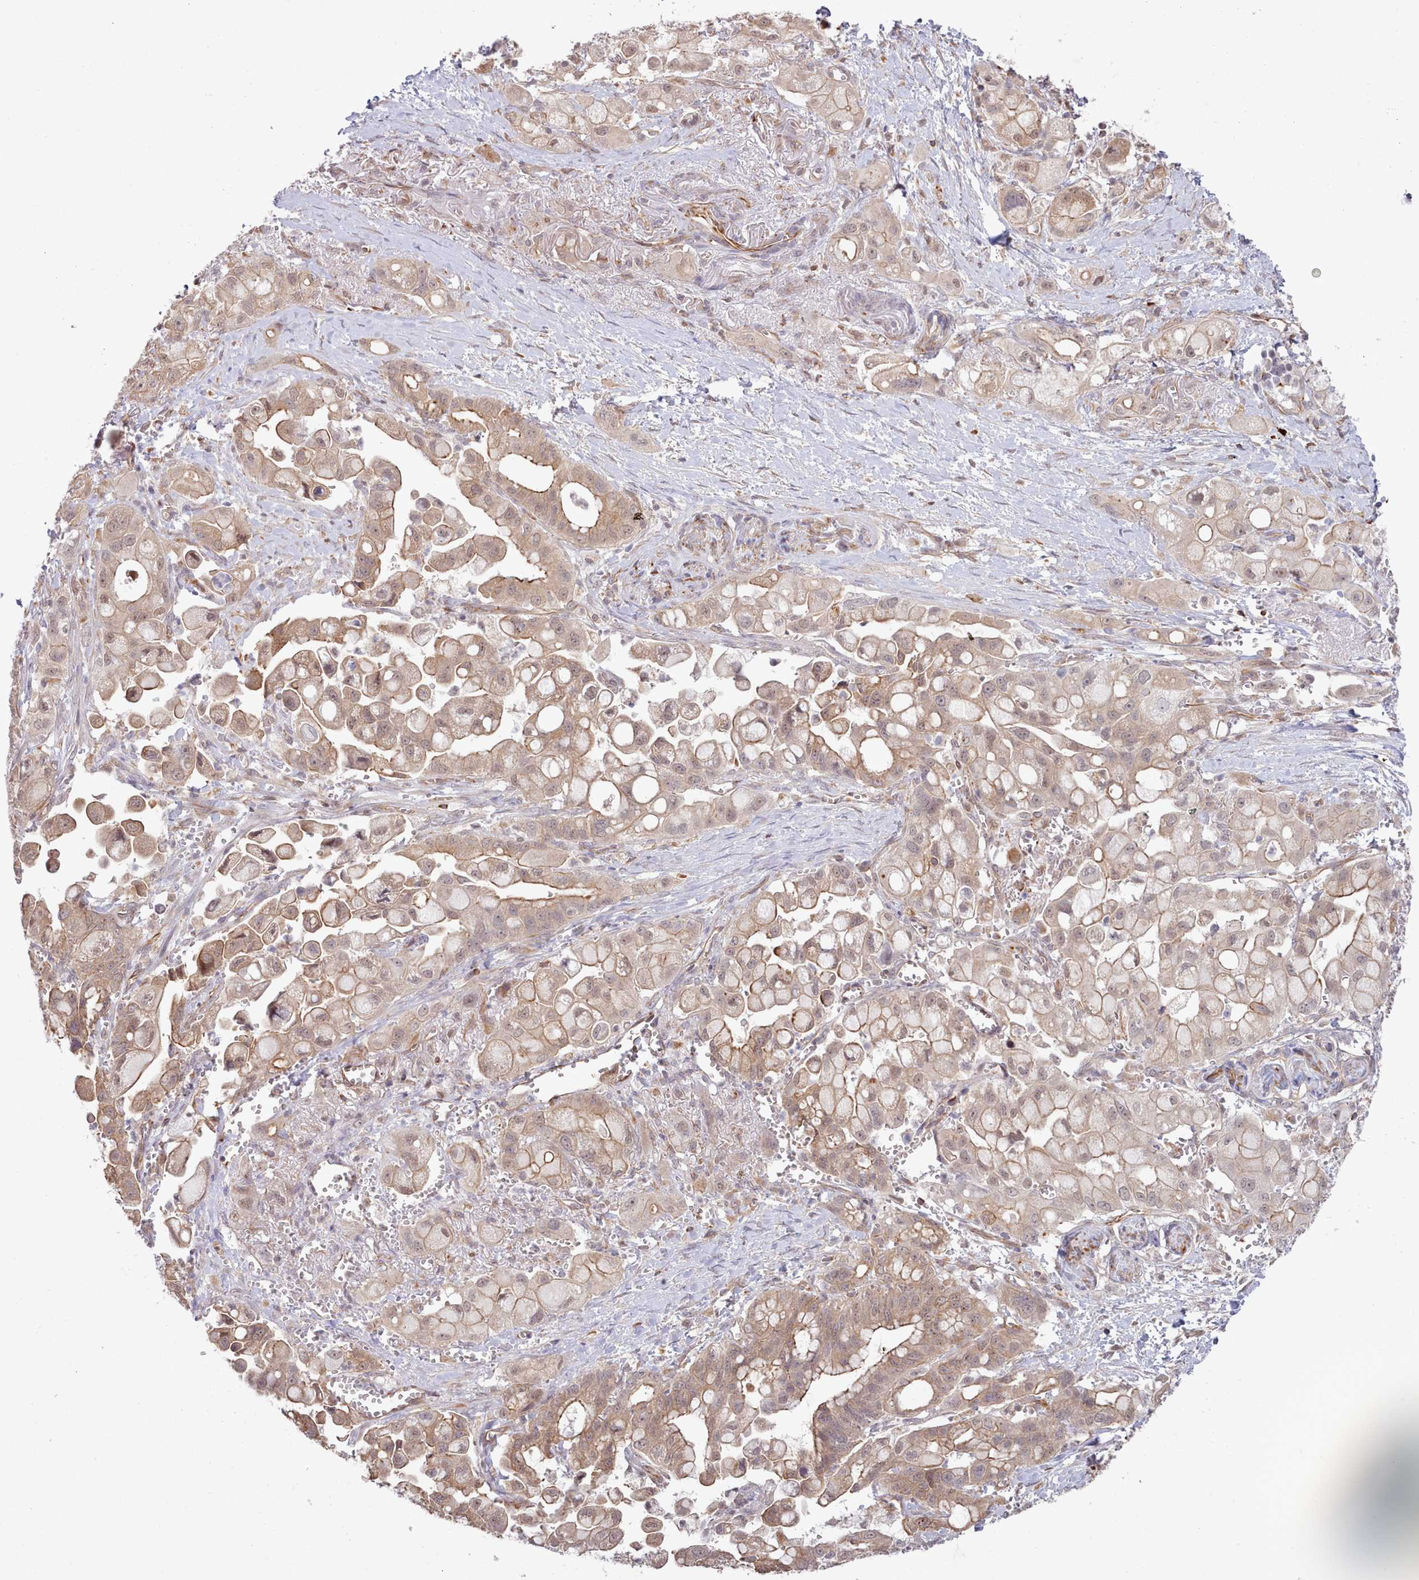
{"staining": {"intensity": "moderate", "quantity": ">75%", "location": "cytoplasmic/membranous,nuclear"}, "tissue": "pancreatic cancer", "cell_type": "Tumor cells", "image_type": "cancer", "snomed": [{"axis": "morphology", "description": "Adenocarcinoma, NOS"}, {"axis": "topography", "description": "Pancreas"}], "caption": "Protein staining of pancreatic cancer (adenocarcinoma) tissue reveals moderate cytoplasmic/membranous and nuclear positivity in approximately >75% of tumor cells. (DAB (3,3'-diaminobenzidine) = brown stain, brightfield microscopy at high magnification).", "gene": "ZC3H13", "patient": {"sex": "male", "age": 68}}